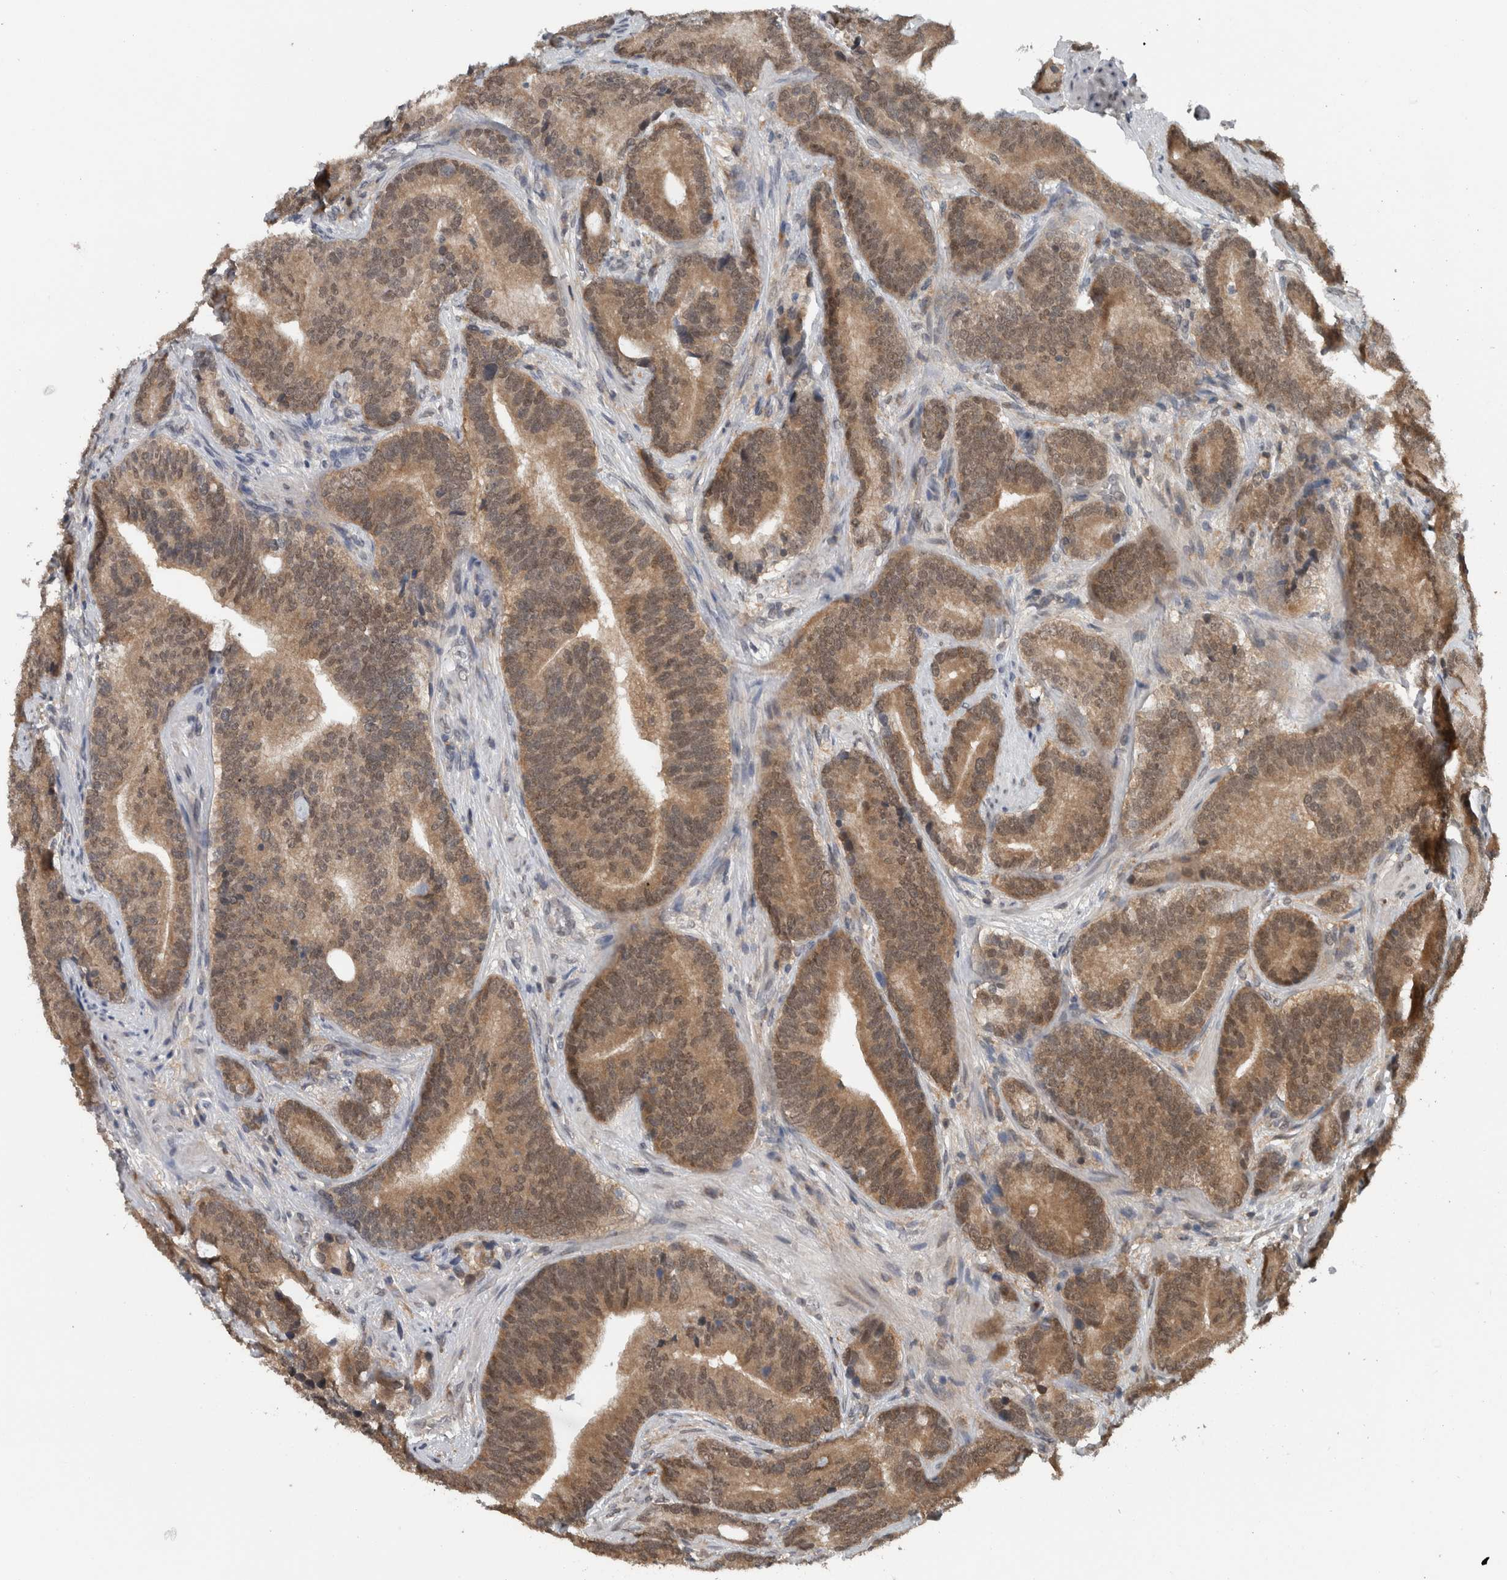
{"staining": {"intensity": "moderate", "quantity": ">75%", "location": "cytoplasmic/membranous,nuclear"}, "tissue": "prostate cancer", "cell_type": "Tumor cells", "image_type": "cancer", "snomed": [{"axis": "morphology", "description": "Adenocarcinoma, High grade"}, {"axis": "topography", "description": "Prostate"}], "caption": "This micrograph shows IHC staining of human prostate cancer, with medium moderate cytoplasmic/membranous and nuclear positivity in approximately >75% of tumor cells.", "gene": "SPAG7", "patient": {"sex": "male", "age": 55}}